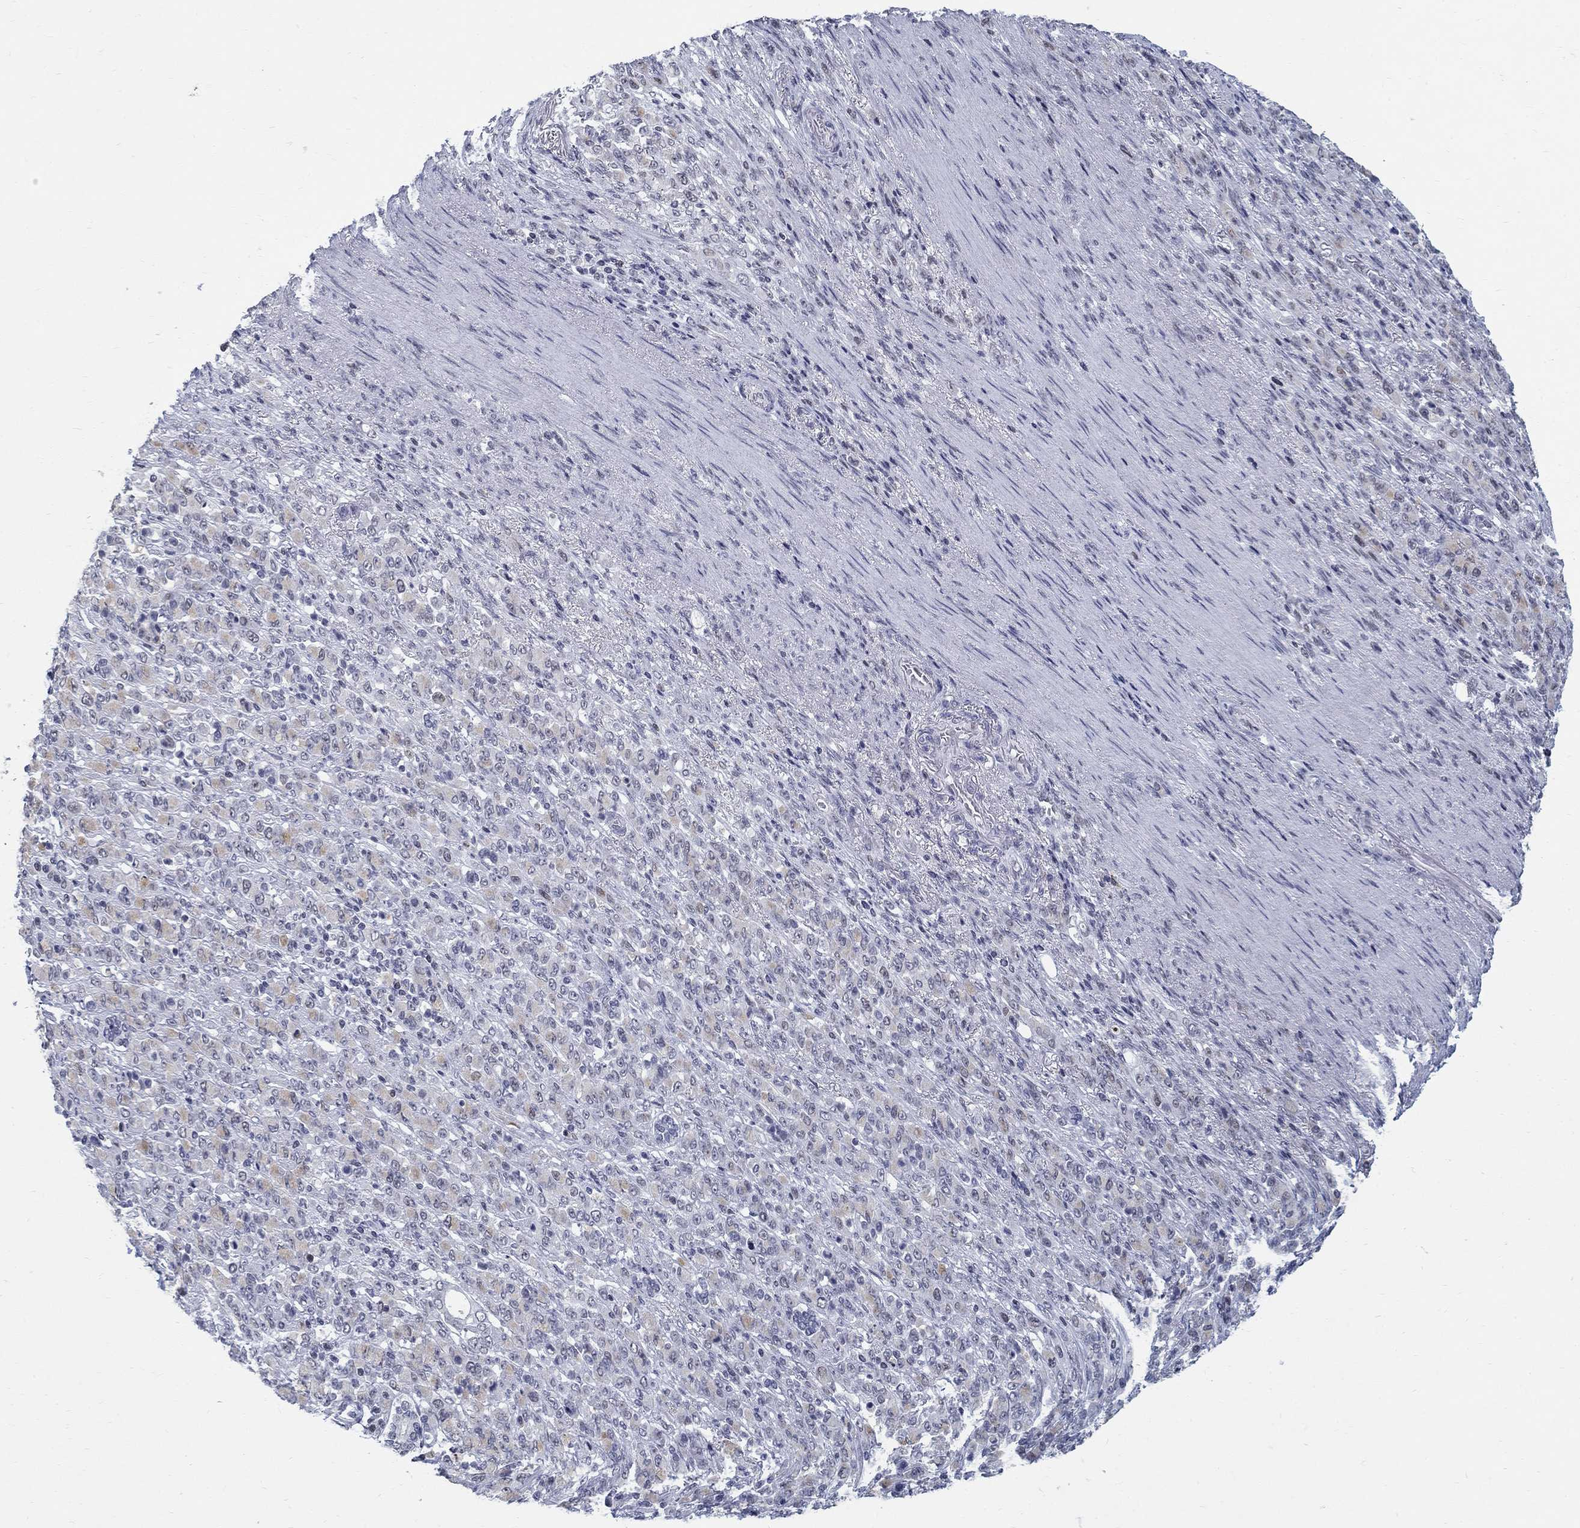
{"staining": {"intensity": "negative", "quantity": "none", "location": "none"}, "tissue": "stomach cancer", "cell_type": "Tumor cells", "image_type": "cancer", "snomed": [{"axis": "morphology", "description": "Normal tissue, NOS"}, {"axis": "morphology", "description": "Adenocarcinoma, NOS"}, {"axis": "topography", "description": "Stomach"}], "caption": "Immunohistochemistry of human adenocarcinoma (stomach) demonstrates no expression in tumor cells.", "gene": "BHLHE22", "patient": {"sex": "female", "age": 79}}